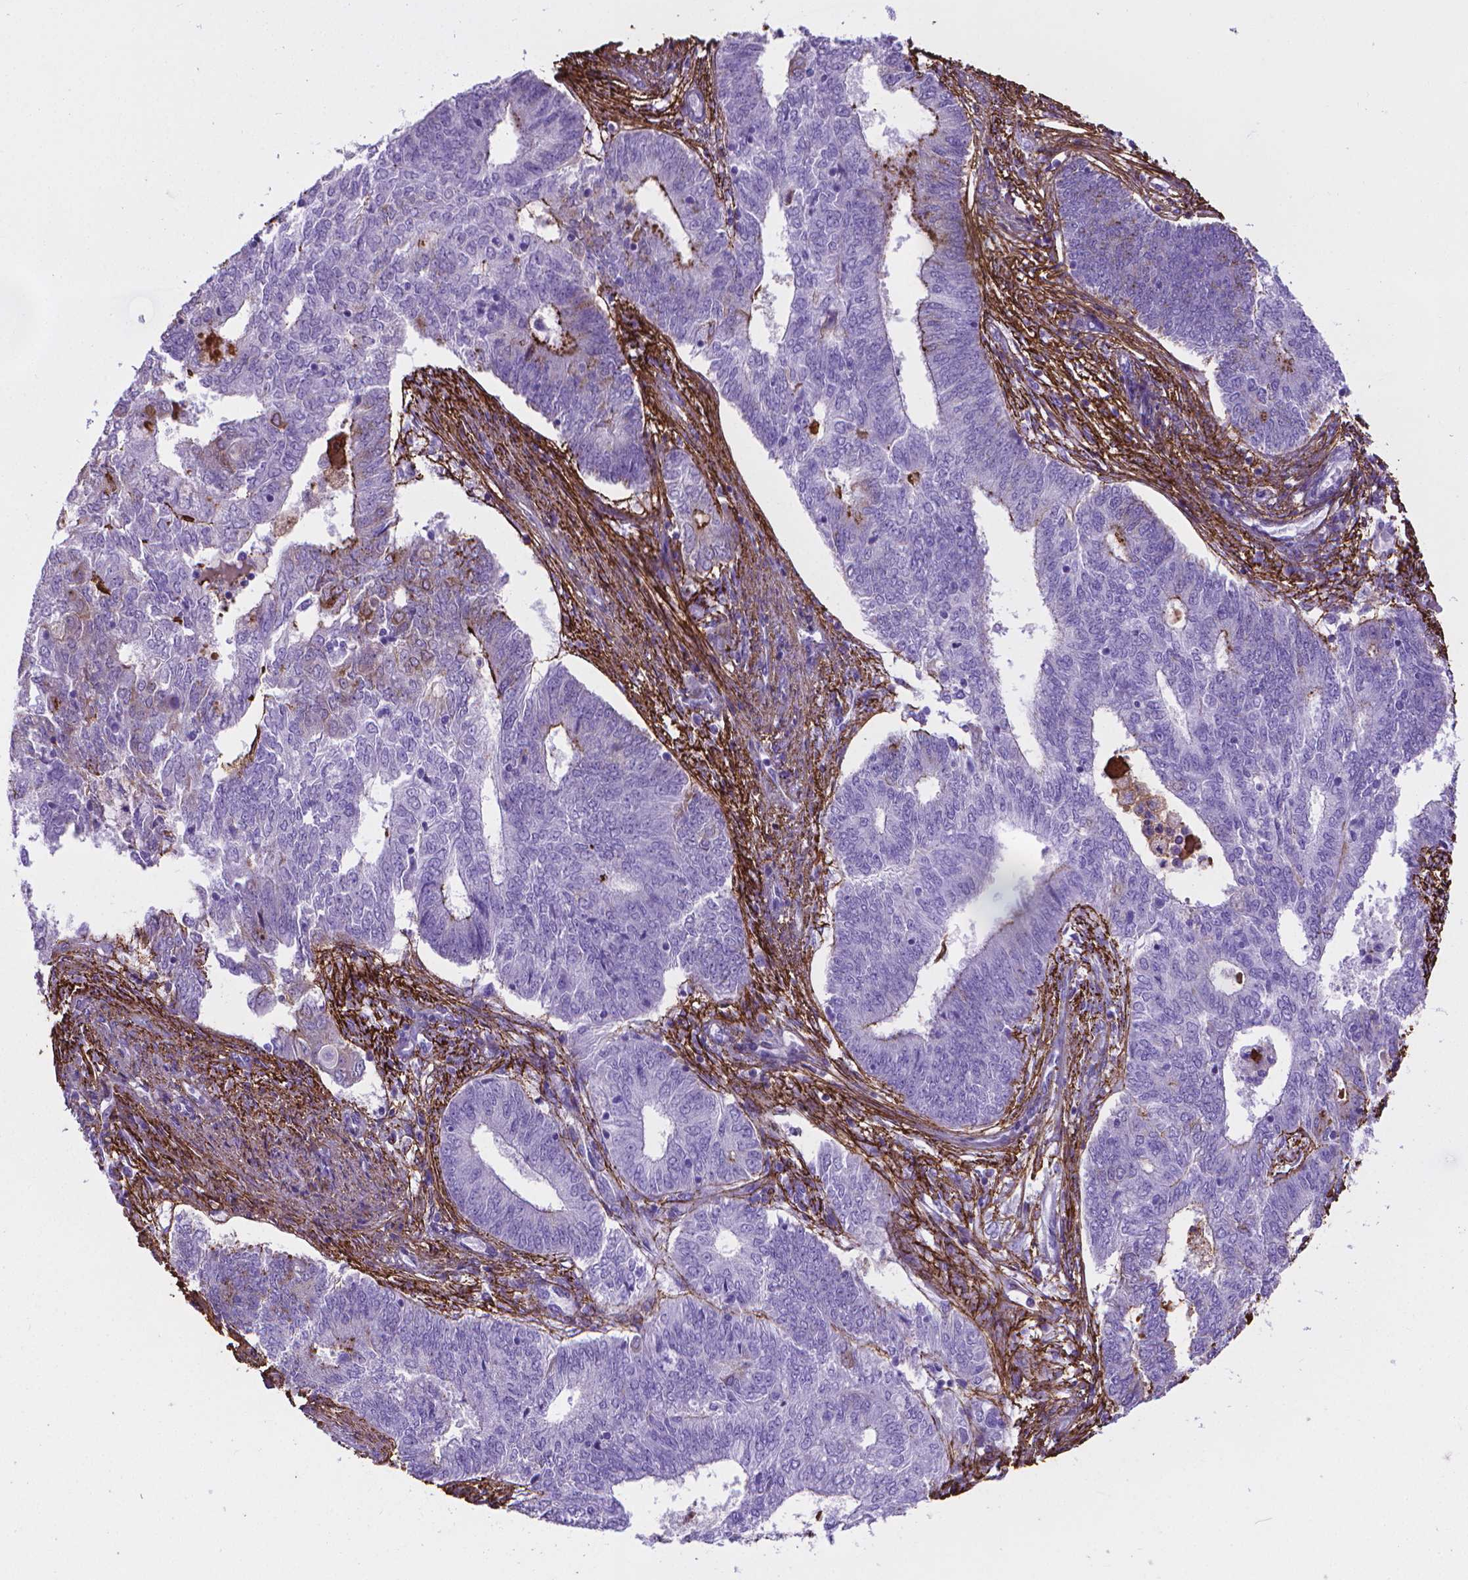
{"staining": {"intensity": "negative", "quantity": "none", "location": "none"}, "tissue": "endometrial cancer", "cell_type": "Tumor cells", "image_type": "cancer", "snomed": [{"axis": "morphology", "description": "Adenocarcinoma, NOS"}, {"axis": "topography", "description": "Endometrium"}], "caption": "This is an IHC photomicrograph of human adenocarcinoma (endometrial). There is no positivity in tumor cells.", "gene": "MFAP2", "patient": {"sex": "female", "age": 62}}